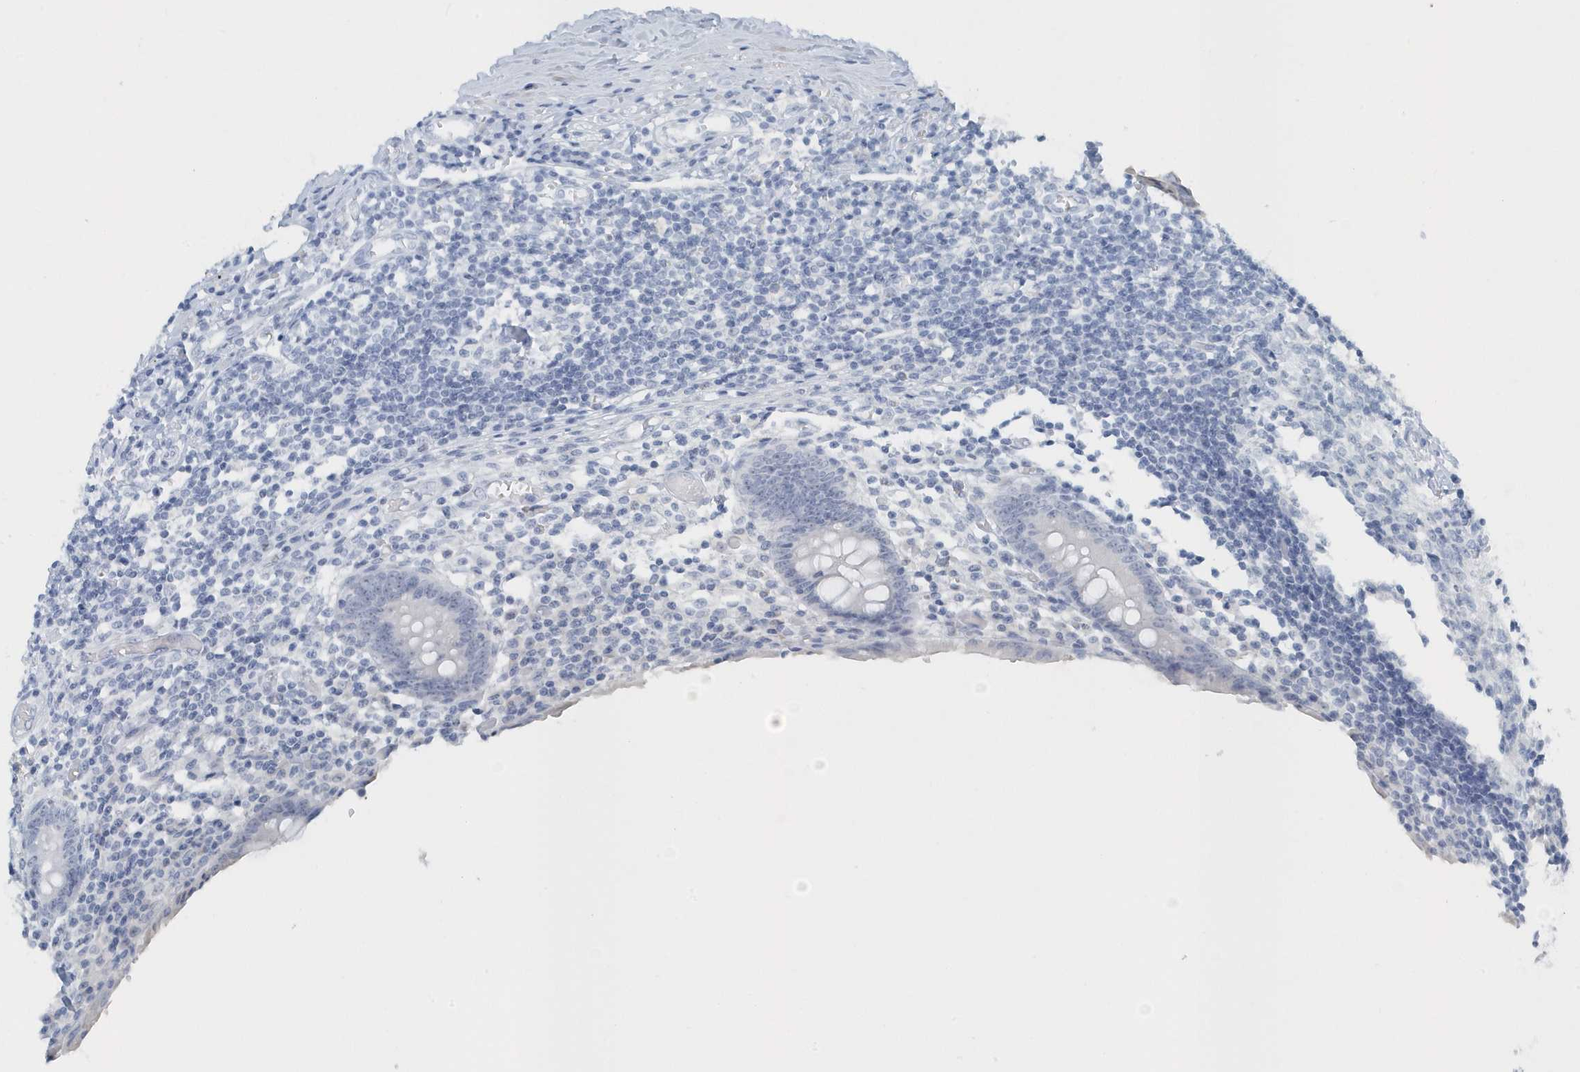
{"staining": {"intensity": "negative", "quantity": "none", "location": "none"}, "tissue": "appendix", "cell_type": "Glandular cells", "image_type": "normal", "snomed": [{"axis": "morphology", "description": "Normal tissue, NOS"}, {"axis": "topography", "description": "Appendix"}], "caption": "Immunohistochemical staining of benign appendix exhibits no significant expression in glandular cells.", "gene": "RPF2", "patient": {"sex": "female", "age": 17}}